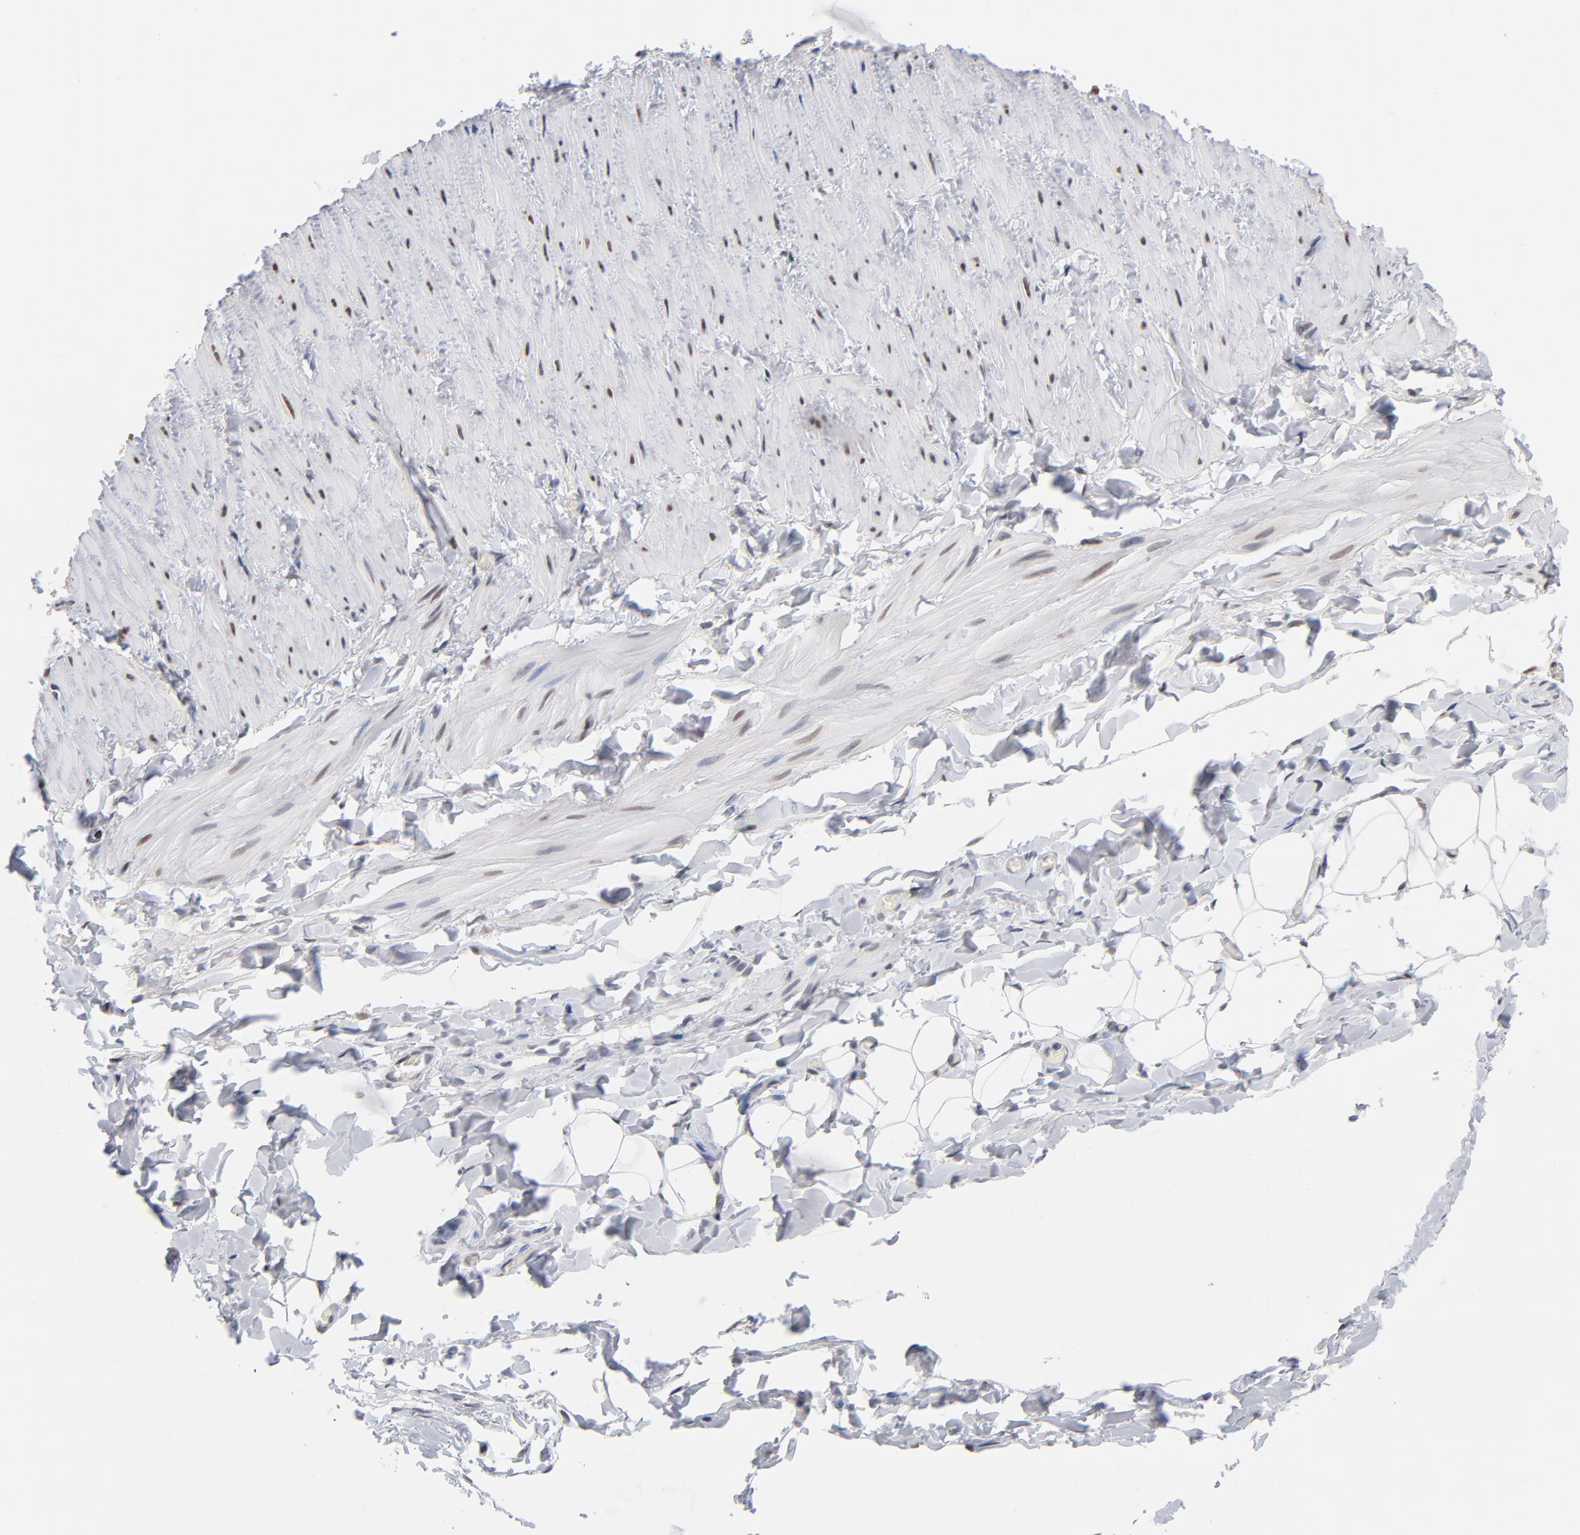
{"staining": {"intensity": "weak", "quantity": "25%-75%", "location": "nuclear"}, "tissue": "adipose tissue", "cell_type": "Adipocytes", "image_type": "normal", "snomed": [{"axis": "morphology", "description": "Normal tissue, NOS"}, {"axis": "topography", "description": "Soft tissue"}], "caption": "Adipocytes reveal low levels of weak nuclear staining in approximately 25%-75% of cells in normal adipose tissue.", "gene": "RBM3", "patient": {"sex": "male", "age": 26}}